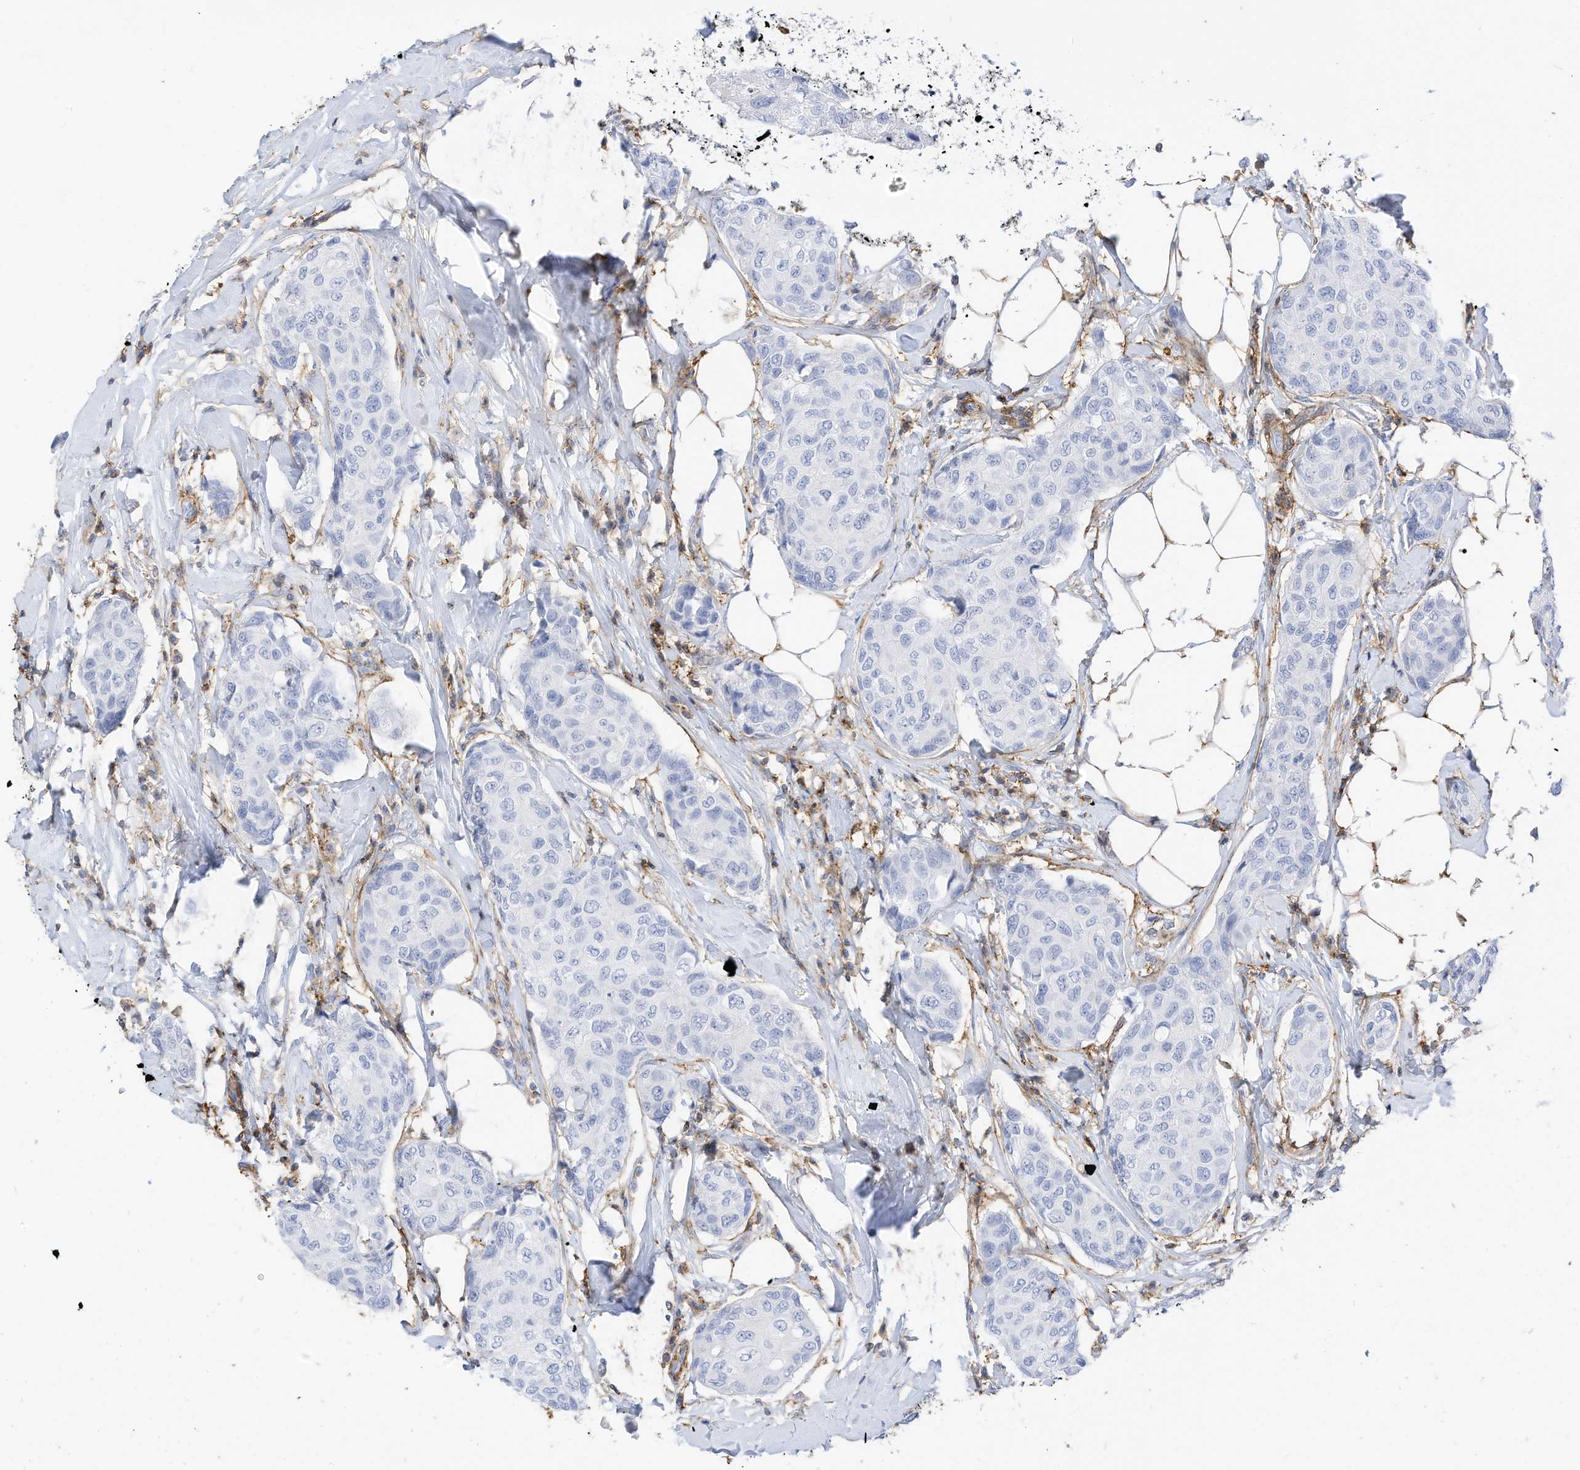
{"staining": {"intensity": "negative", "quantity": "none", "location": "none"}, "tissue": "breast cancer", "cell_type": "Tumor cells", "image_type": "cancer", "snomed": [{"axis": "morphology", "description": "Duct carcinoma"}, {"axis": "topography", "description": "Breast"}], "caption": "A high-resolution histopathology image shows IHC staining of breast cancer, which shows no significant staining in tumor cells.", "gene": "TXNDC9", "patient": {"sex": "female", "age": 80}}